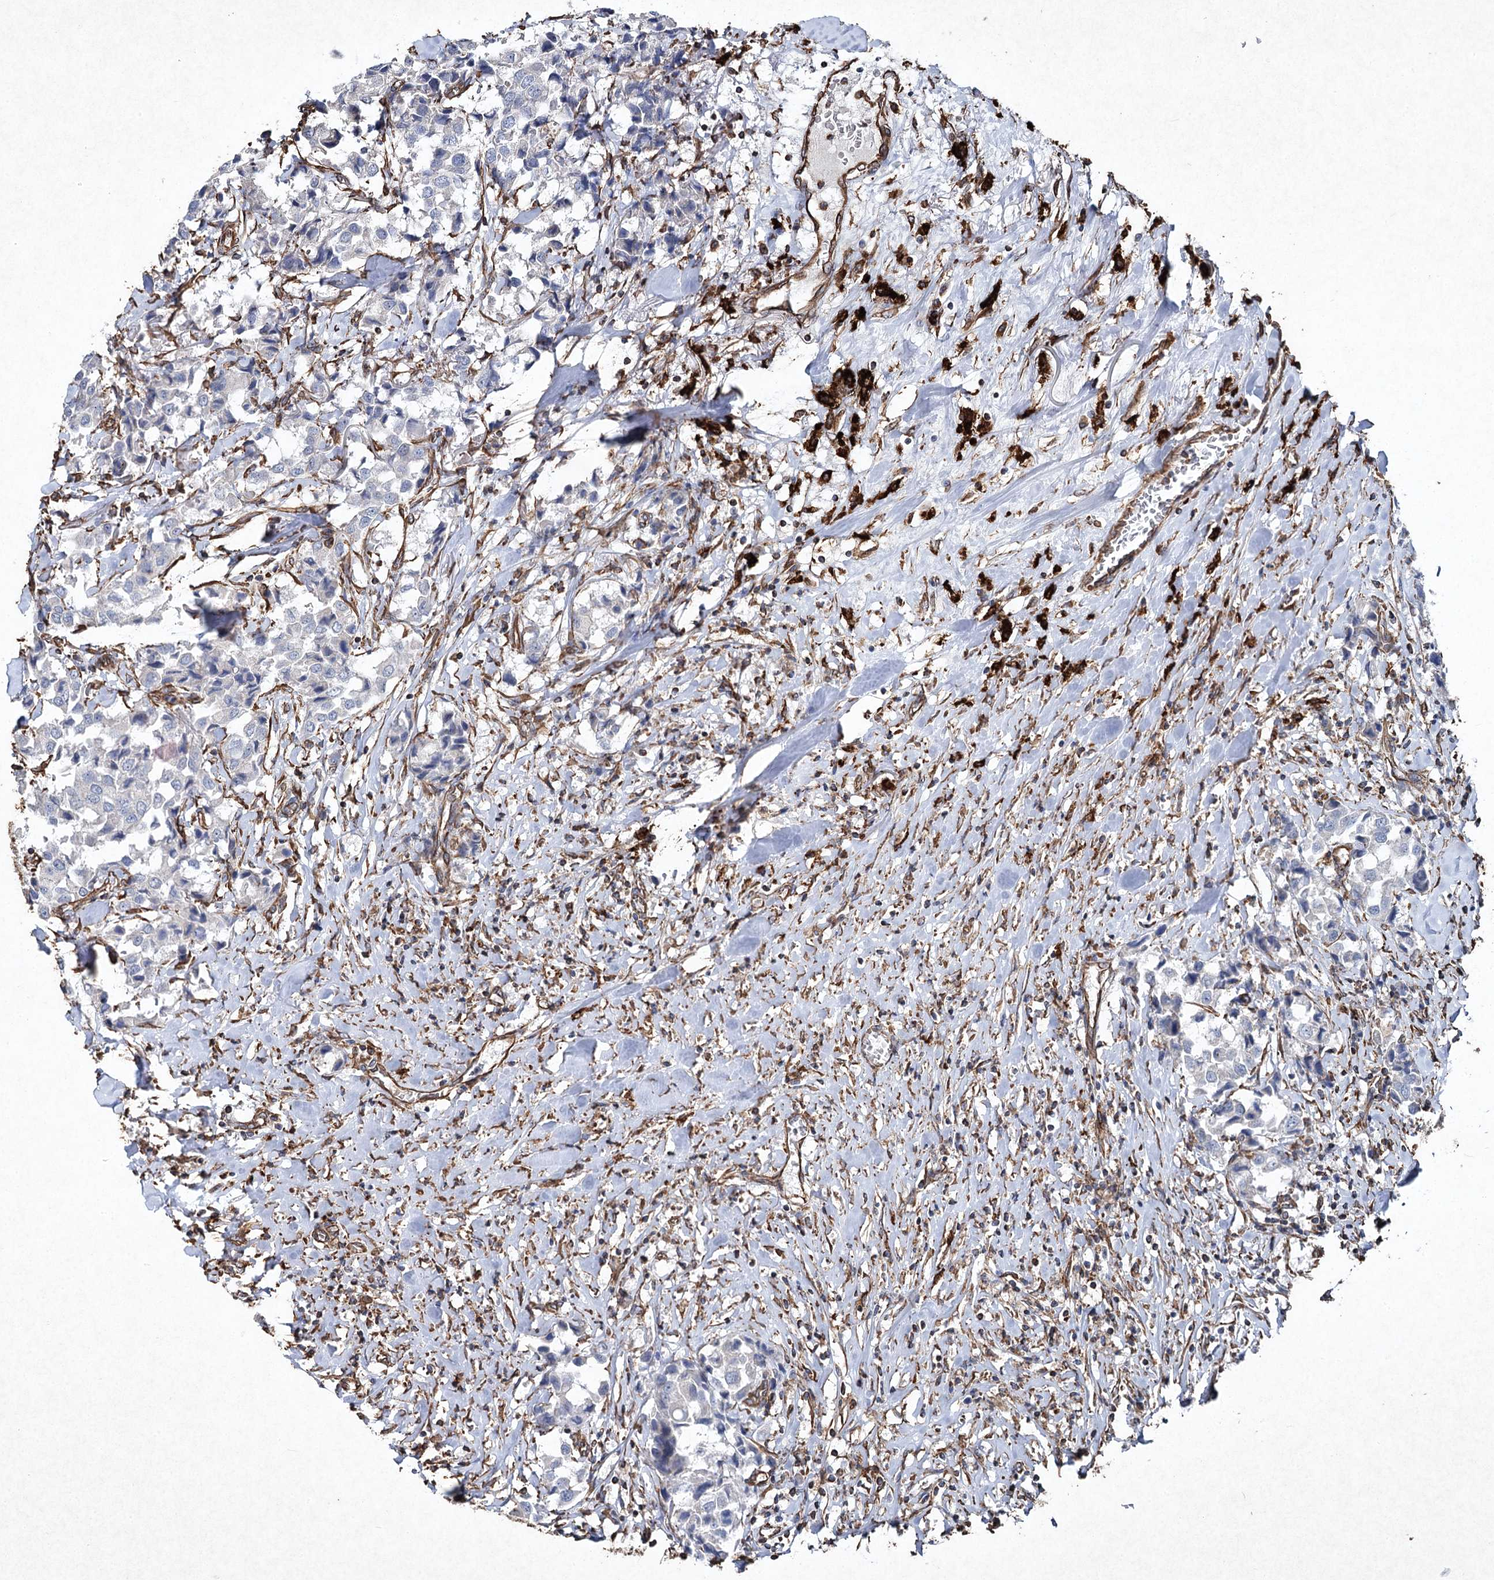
{"staining": {"intensity": "negative", "quantity": "none", "location": "none"}, "tissue": "breast cancer", "cell_type": "Tumor cells", "image_type": "cancer", "snomed": [{"axis": "morphology", "description": "Duct carcinoma"}, {"axis": "topography", "description": "Breast"}], "caption": "IHC image of neoplastic tissue: human breast cancer stained with DAB exhibits no significant protein expression in tumor cells. The staining was performed using DAB to visualize the protein expression in brown, while the nuclei were stained in blue with hematoxylin (Magnification: 20x).", "gene": "CLEC4M", "patient": {"sex": "female", "age": 80}}